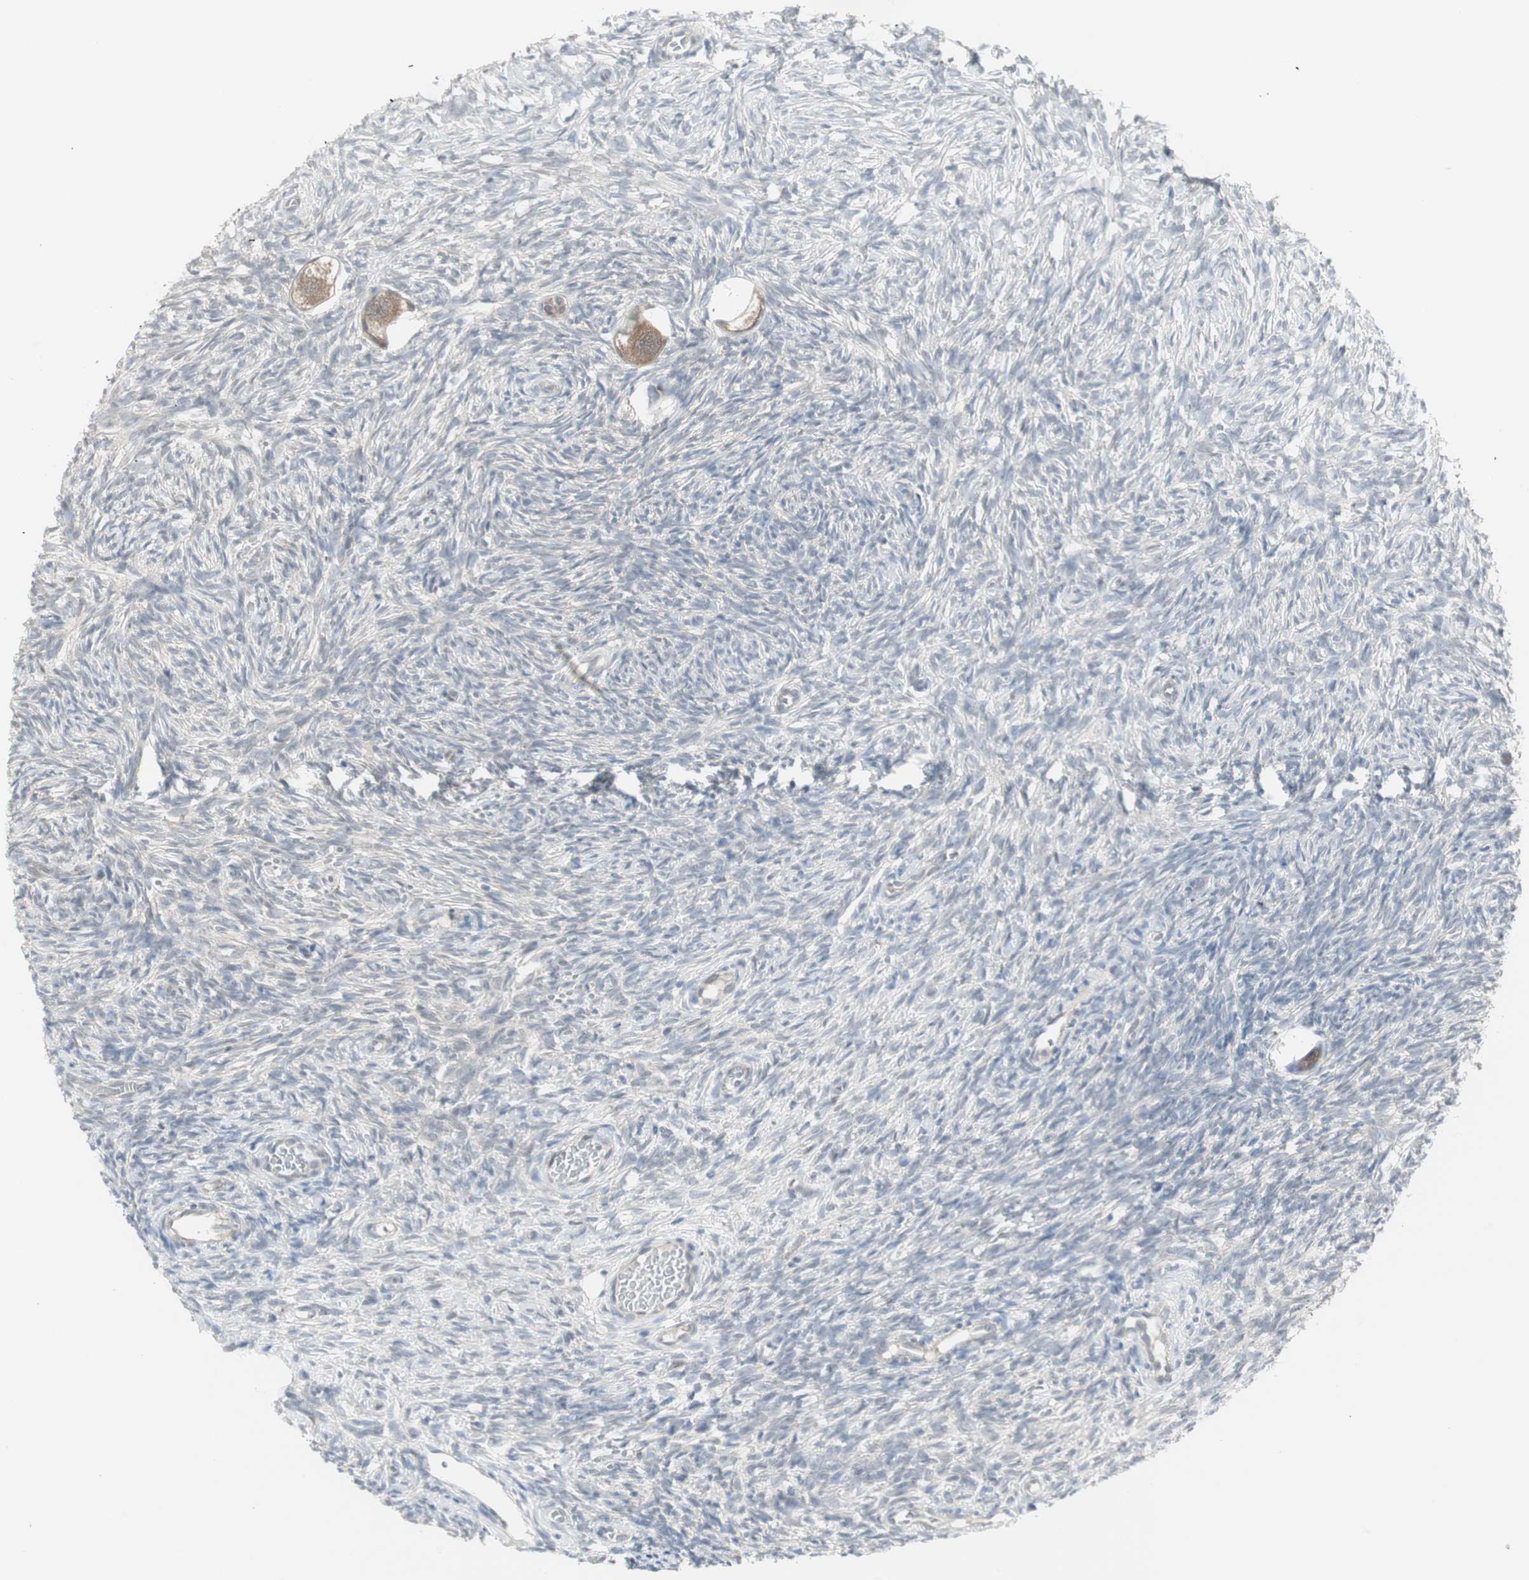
{"staining": {"intensity": "moderate", "quantity": ">75%", "location": "cytoplasmic/membranous"}, "tissue": "ovary", "cell_type": "Follicle cells", "image_type": "normal", "snomed": [{"axis": "morphology", "description": "Normal tissue, NOS"}, {"axis": "topography", "description": "Ovary"}], "caption": "The image exhibits a brown stain indicating the presence of a protein in the cytoplasmic/membranous of follicle cells in ovary. The staining was performed using DAB, with brown indicating positive protein expression. Nuclei are stained blue with hematoxylin.", "gene": "PTPA", "patient": {"sex": "female", "age": 35}}